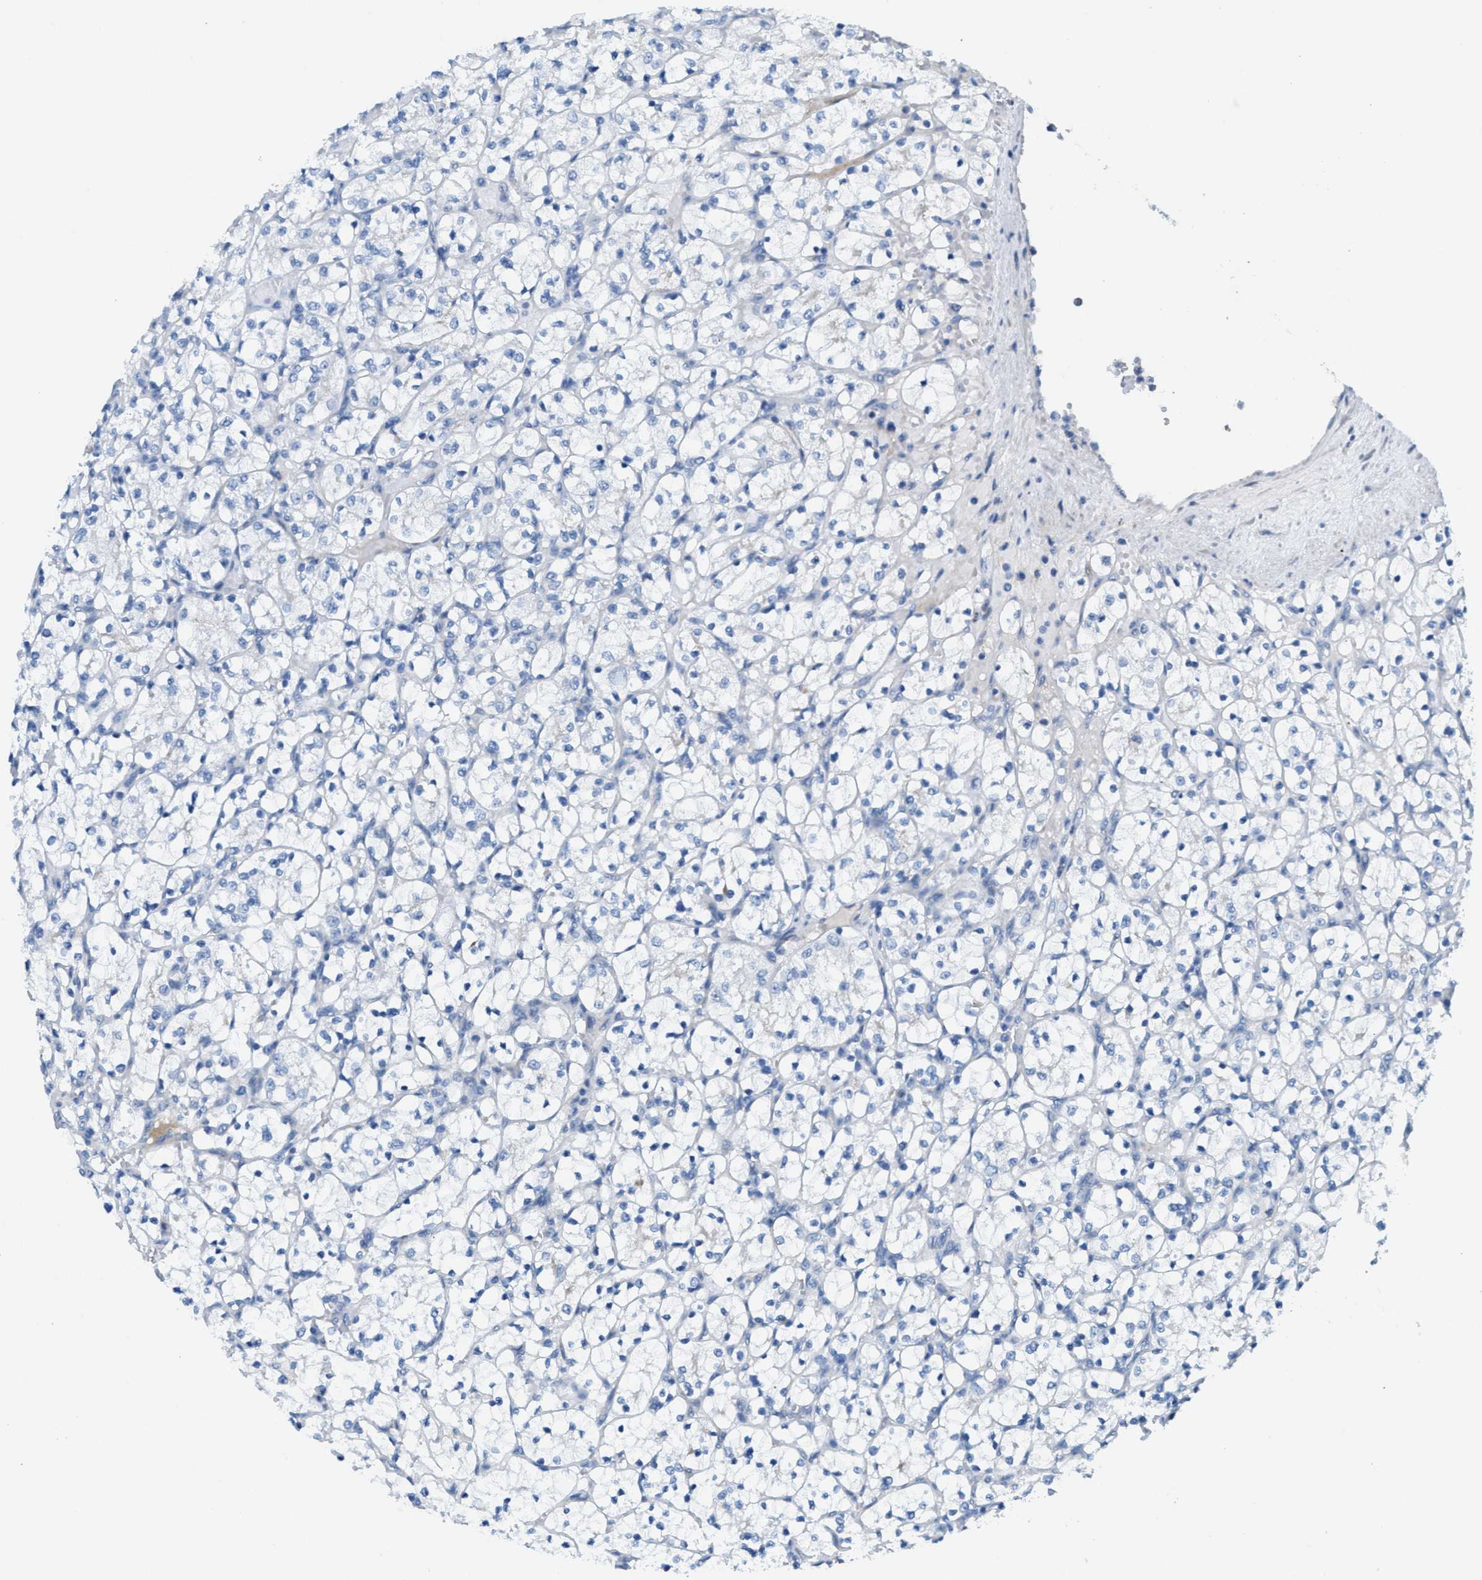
{"staining": {"intensity": "negative", "quantity": "none", "location": "none"}, "tissue": "renal cancer", "cell_type": "Tumor cells", "image_type": "cancer", "snomed": [{"axis": "morphology", "description": "Adenocarcinoma, NOS"}, {"axis": "topography", "description": "Kidney"}], "caption": "Immunohistochemistry photomicrograph of neoplastic tissue: human renal cancer stained with DAB (3,3'-diaminobenzidine) displays no significant protein expression in tumor cells.", "gene": "MPP3", "patient": {"sex": "female", "age": 69}}